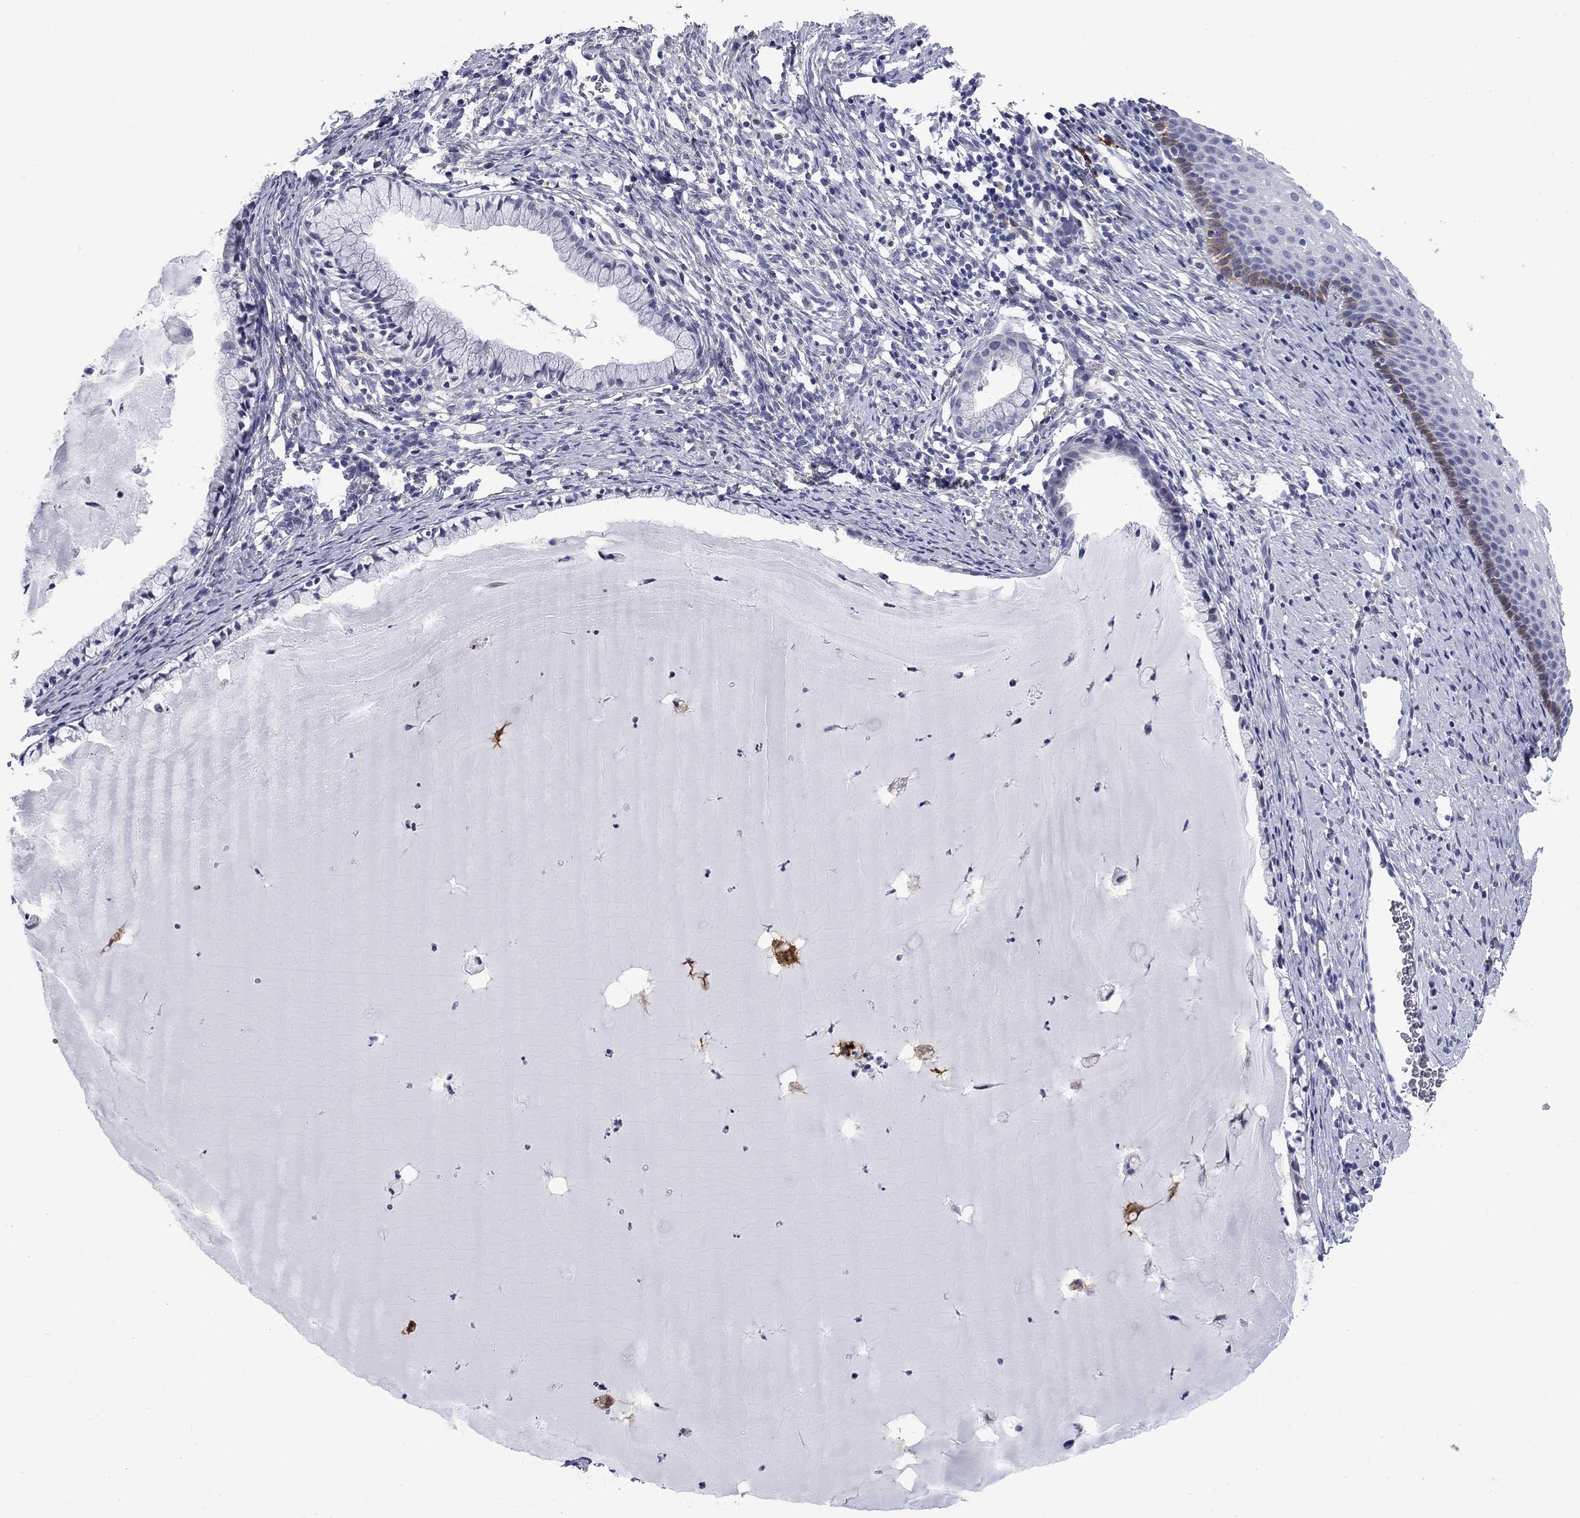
{"staining": {"intensity": "negative", "quantity": "none", "location": "none"}, "tissue": "cervix", "cell_type": "Glandular cells", "image_type": "normal", "snomed": [{"axis": "morphology", "description": "Normal tissue, NOS"}, {"axis": "topography", "description": "Cervix"}], "caption": "The immunohistochemistry photomicrograph has no significant staining in glandular cells of cervix. (DAB (3,3'-diaminobenzidine) immunohistochemistry, high magnification).", "gene": "BCL2L14", "patient": {"sex": "female", "age": 39}}